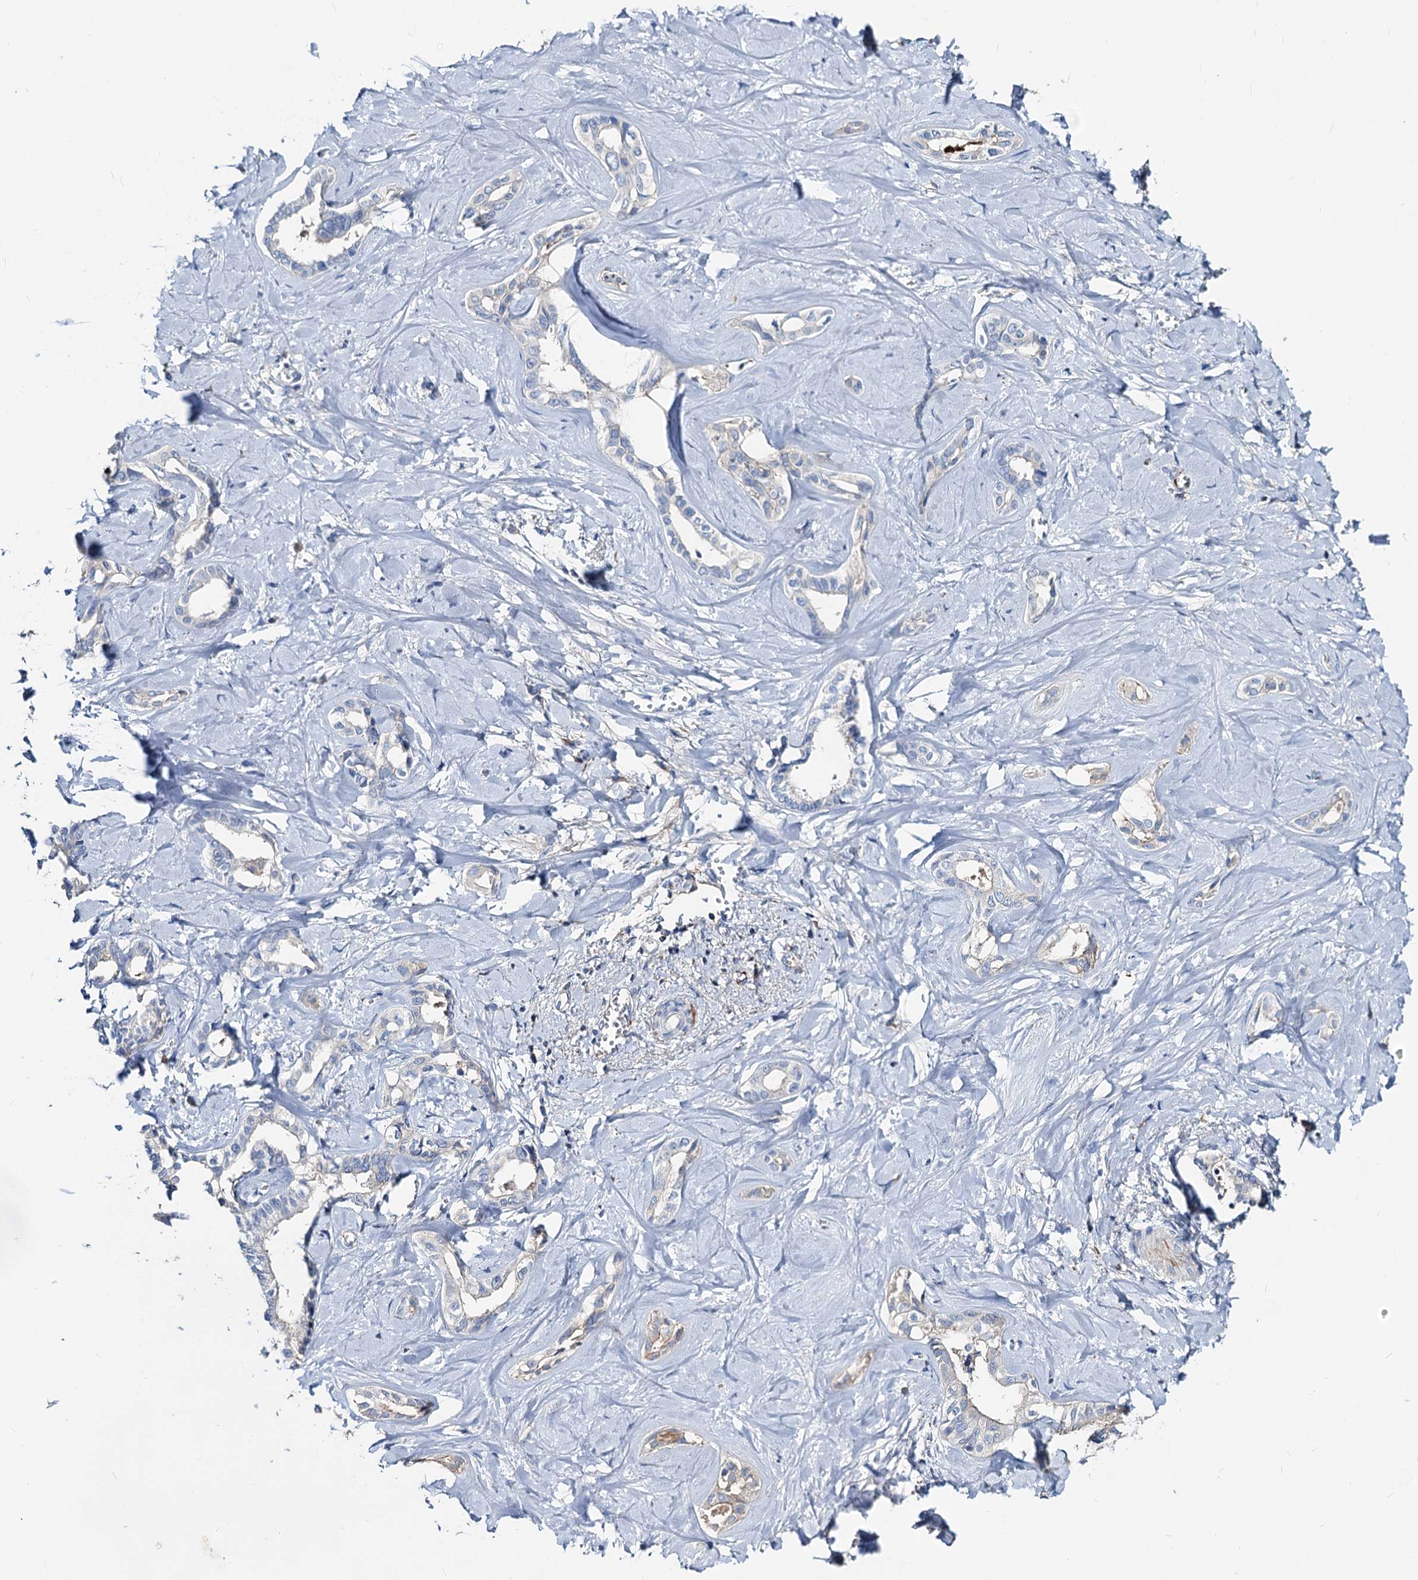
{"staining": {"intensity": "negative", "quantity": "none", "location": "none"}, "tissue": "liver cancer", "cell_type": "Tumor cells", "image_type": "cancer", "snomed": [{"axis": "morphology", "description": "Cholangiocarcinoma"}, {"axis": "topography", "description": "Liver"}], "caption": "Human cholangiocarcinoma (liver) stained for a protein using immunohistochemistry demonstrates no positivity in tumor cells.", "gene": "ACY3", "patient": {"sex": "female", "age": 77}}